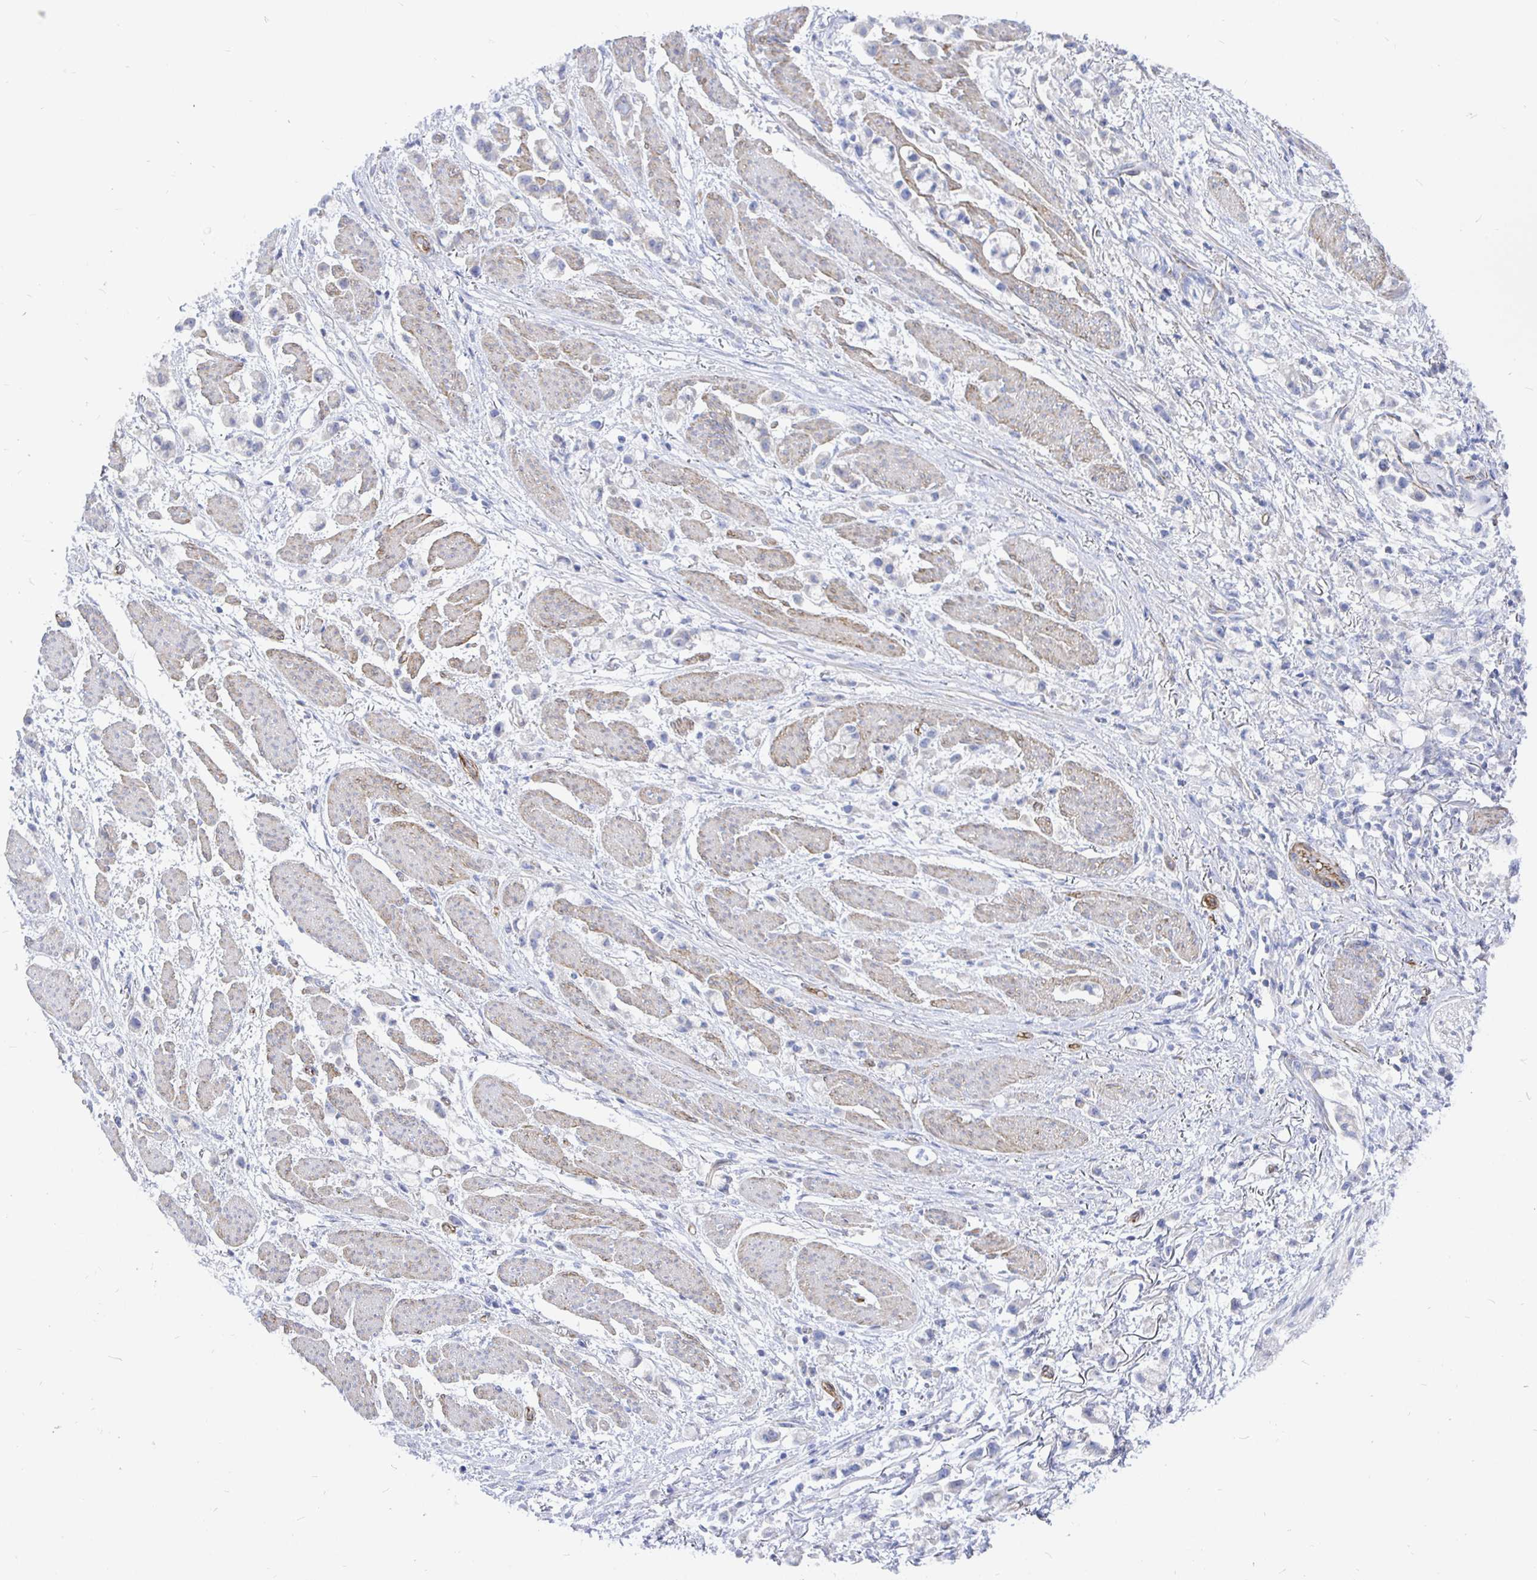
{"staining": {"intensity": "negative", "quantity": "none", "location": "none"}, "tissue": "stomach cancer", "cell_type": "Tumor cells", "image_type": "cancer", "snomed": [{"axis": "morphology", "description": "Adenocarcinoma, NOS"}, {"axis": "topography", "description": "Stomach"}], "caption": "Tumor cells show no significant positivity in stomach adenocarcinoma.", "gene": "COX16", "patient": {"sex": "female", "age": 81}}